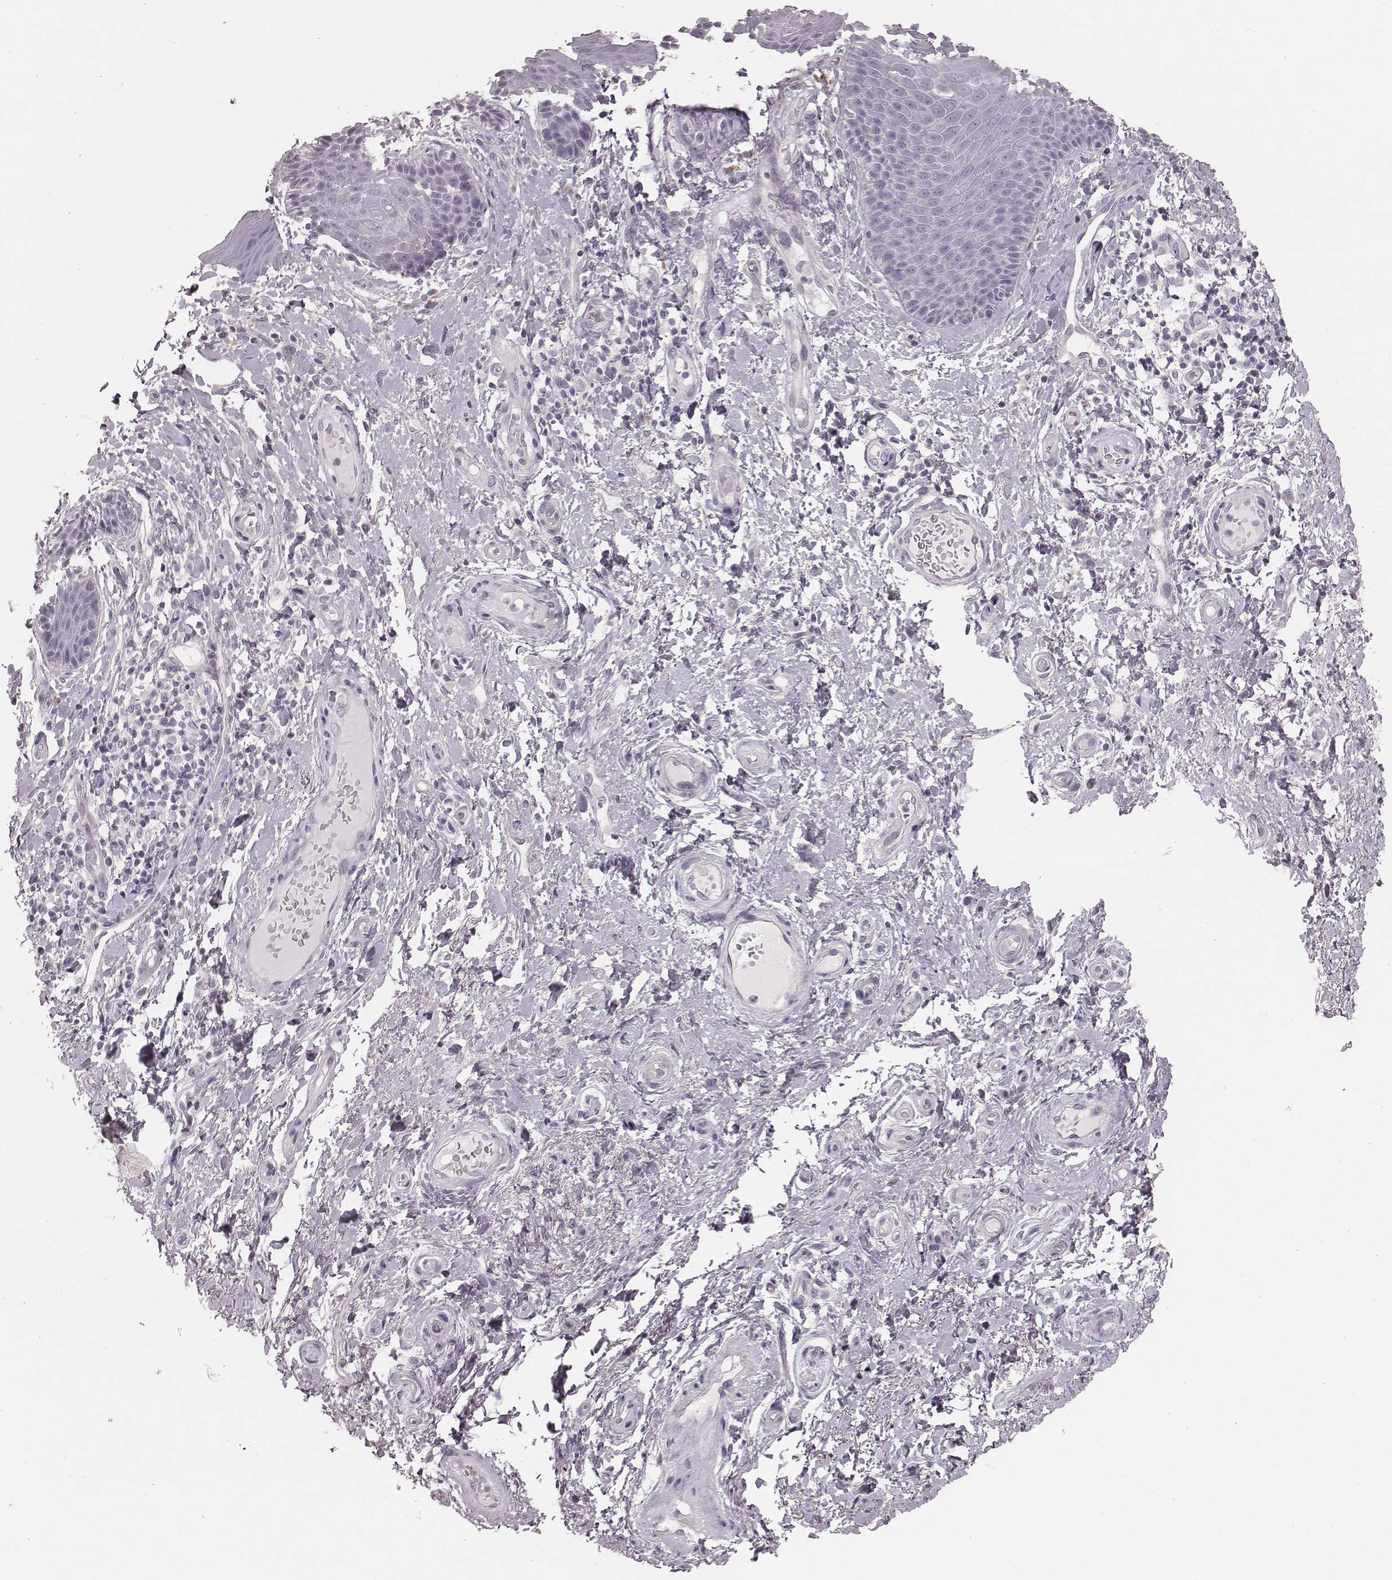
{"staining": {"intensity": "negative", "quantity": "none", "location": "none"}, "tissue": "skin", "cell_type": "Epidermal cells", "image_type": "normal", "snomed": [{"axis": "morphology", "description": "Normal tissue, NOS"}, {"axis": "topography", "description": "Anal"}, {"axis": "topography", "description": "Peripheral nerve tissue"}], "caption": "Immunohistochemistry (IHC) photomicrograph of normal skin stained for a protein (brown), which reveals no expression in epidermal cells.", "gene": "ZP4", "patient": {"sex": "male", "age": 51}}